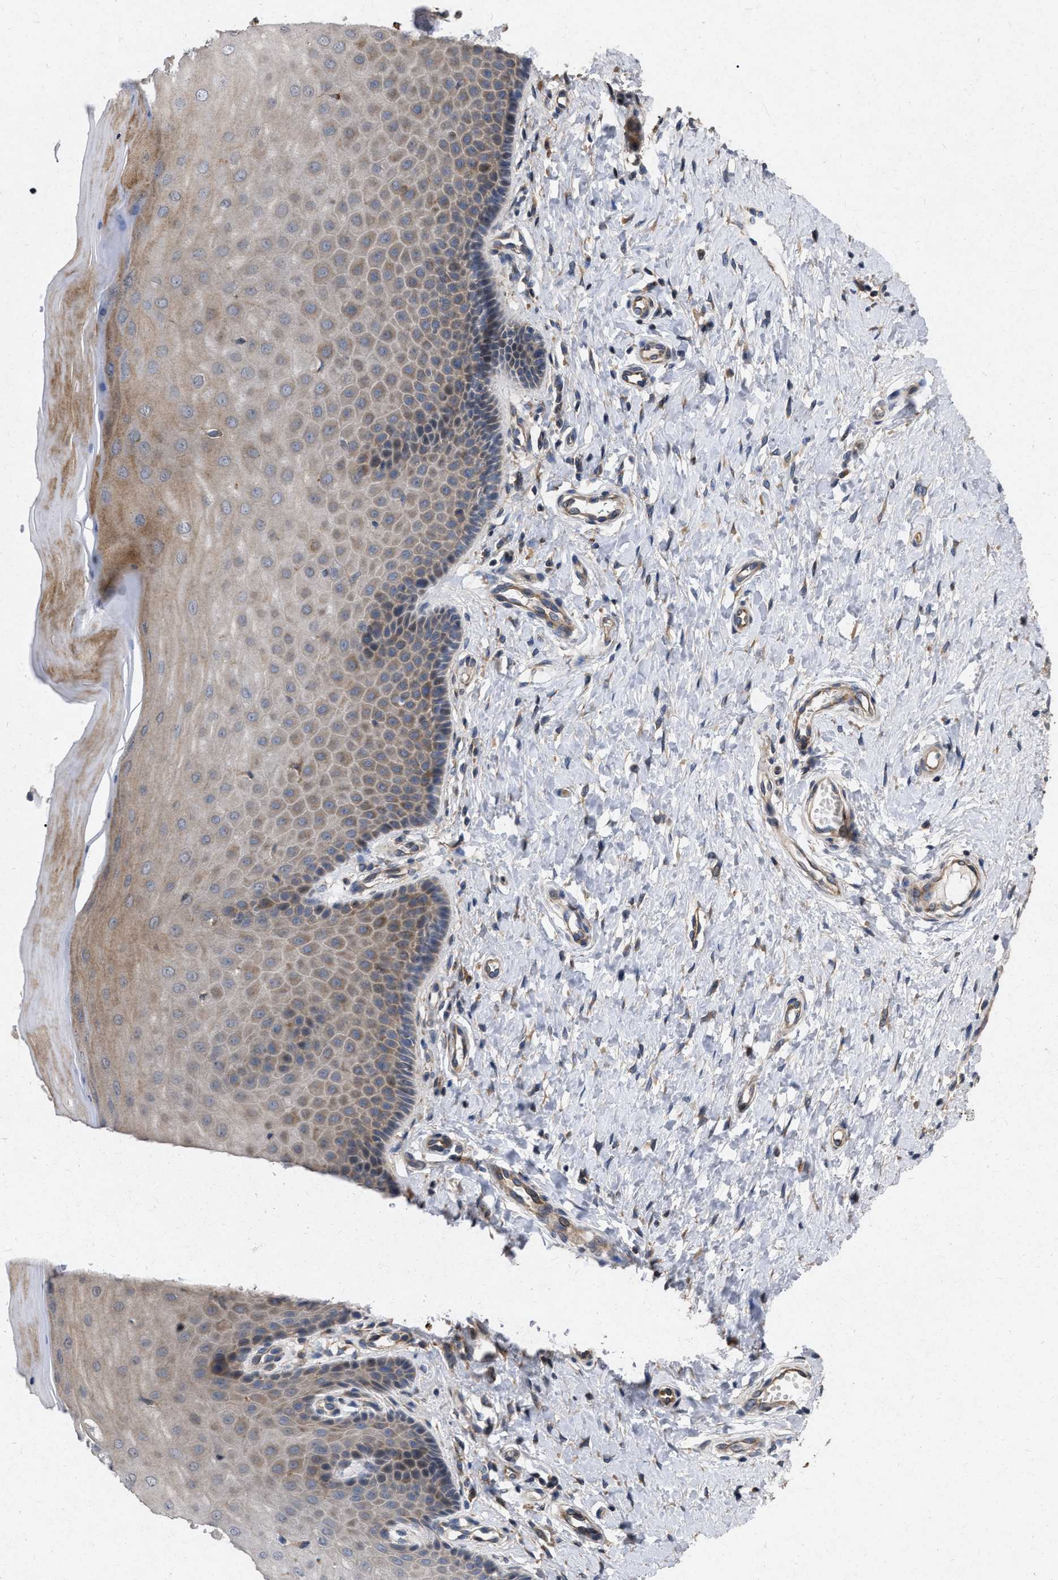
{"staining": {"intensity": "moderate", "quantity": "25%-75%", "location": "cytoplasmic/membranous"}, "tissue": "cervix", "cell_type": "Glandular cells", "image_type": "normal", "snomed": [{"axis": "morphology", "description": "Normal tissue, NOS"}, {"axis": "topography", "description": "Cervix"}], "caption": "Human cervix stained with a brown dye displays moderate cytoplasmic/membranous positive positivity in approximately 25%-75% of glandular cells.", "gene": "CDKN2C", "patient": {"sex": "female", "age": 55}}